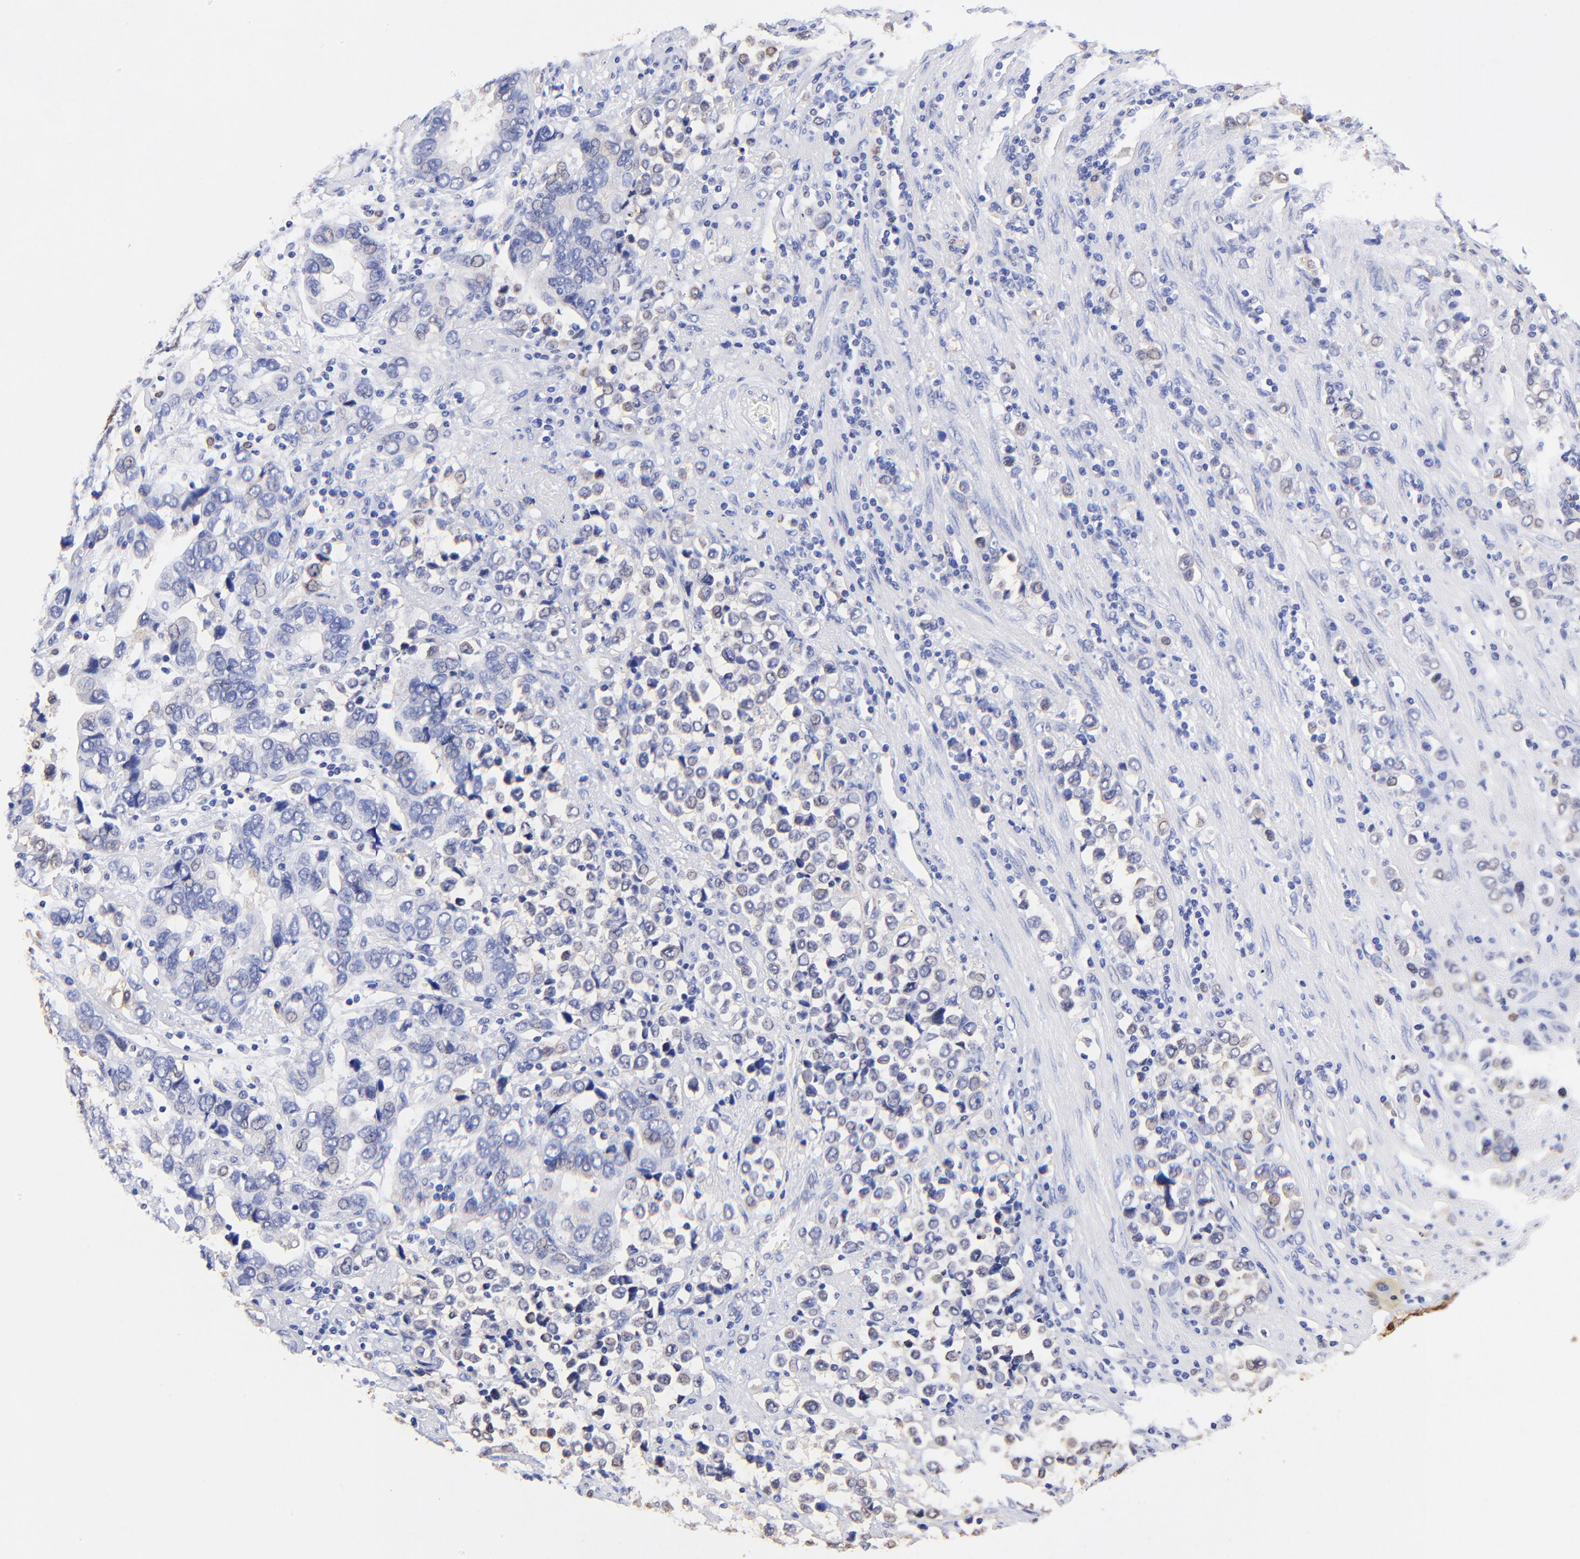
{"staining": {"intensity": "negative", "quantity": "none", "location": "none"}, "tissue": "stomach cancer", "cell_type": "Tumor cells", "image_type": "cancer", "snomed": [{"axis": "morphology", "description": "Adenocarcinoma, NOS"}, {"axis": "topography", "description": "Stomach, upper"}], "caption": "Tumor cells show no significant staining in stomach cancer.", "gene": "ALDH1A1", "patient": {"sex": "male", "age": 76}}